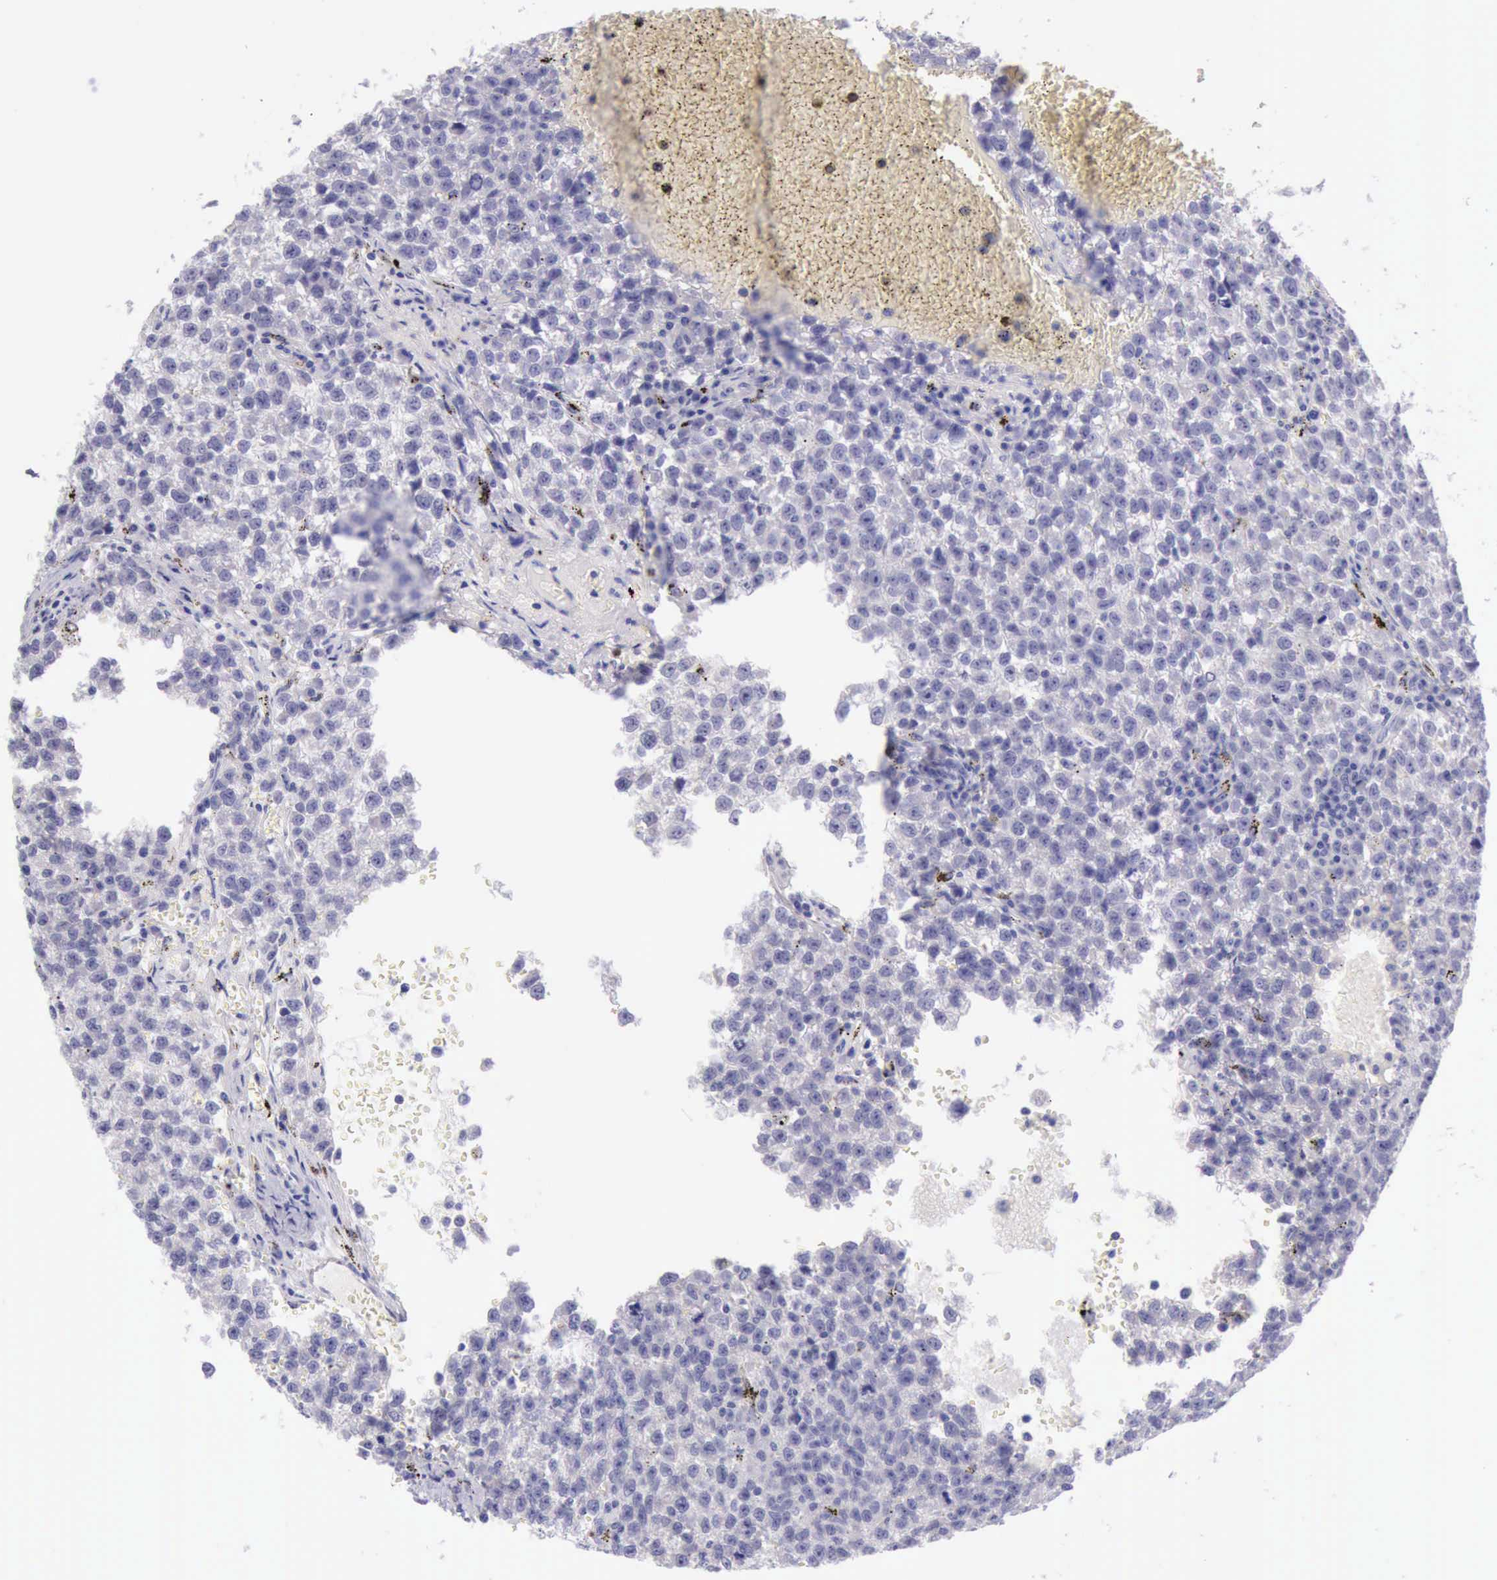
{"staining": {"intensity": "negative", "quantity": "none", "location": "none"}, "tissue": "testis cancer", "cell_type": "Tumor cells", "image_type": "cancer", "snomed": [{"axis": "morphology", "description": "Seminoma, NOS"}, {"axis": "topography", "description": "Testis"}], "caption": "Immunohistochemistry (IHC) of testis cancer (seminoma) demonstrates no positivity in tumor cells. (Stains: DAB immunohistochemistry with hematoxylin counter stain, Microscopy: brightfield microscopy at high magnification).", "gene": "LRFN5", "patient": {"sex": "male", "age": 35}}